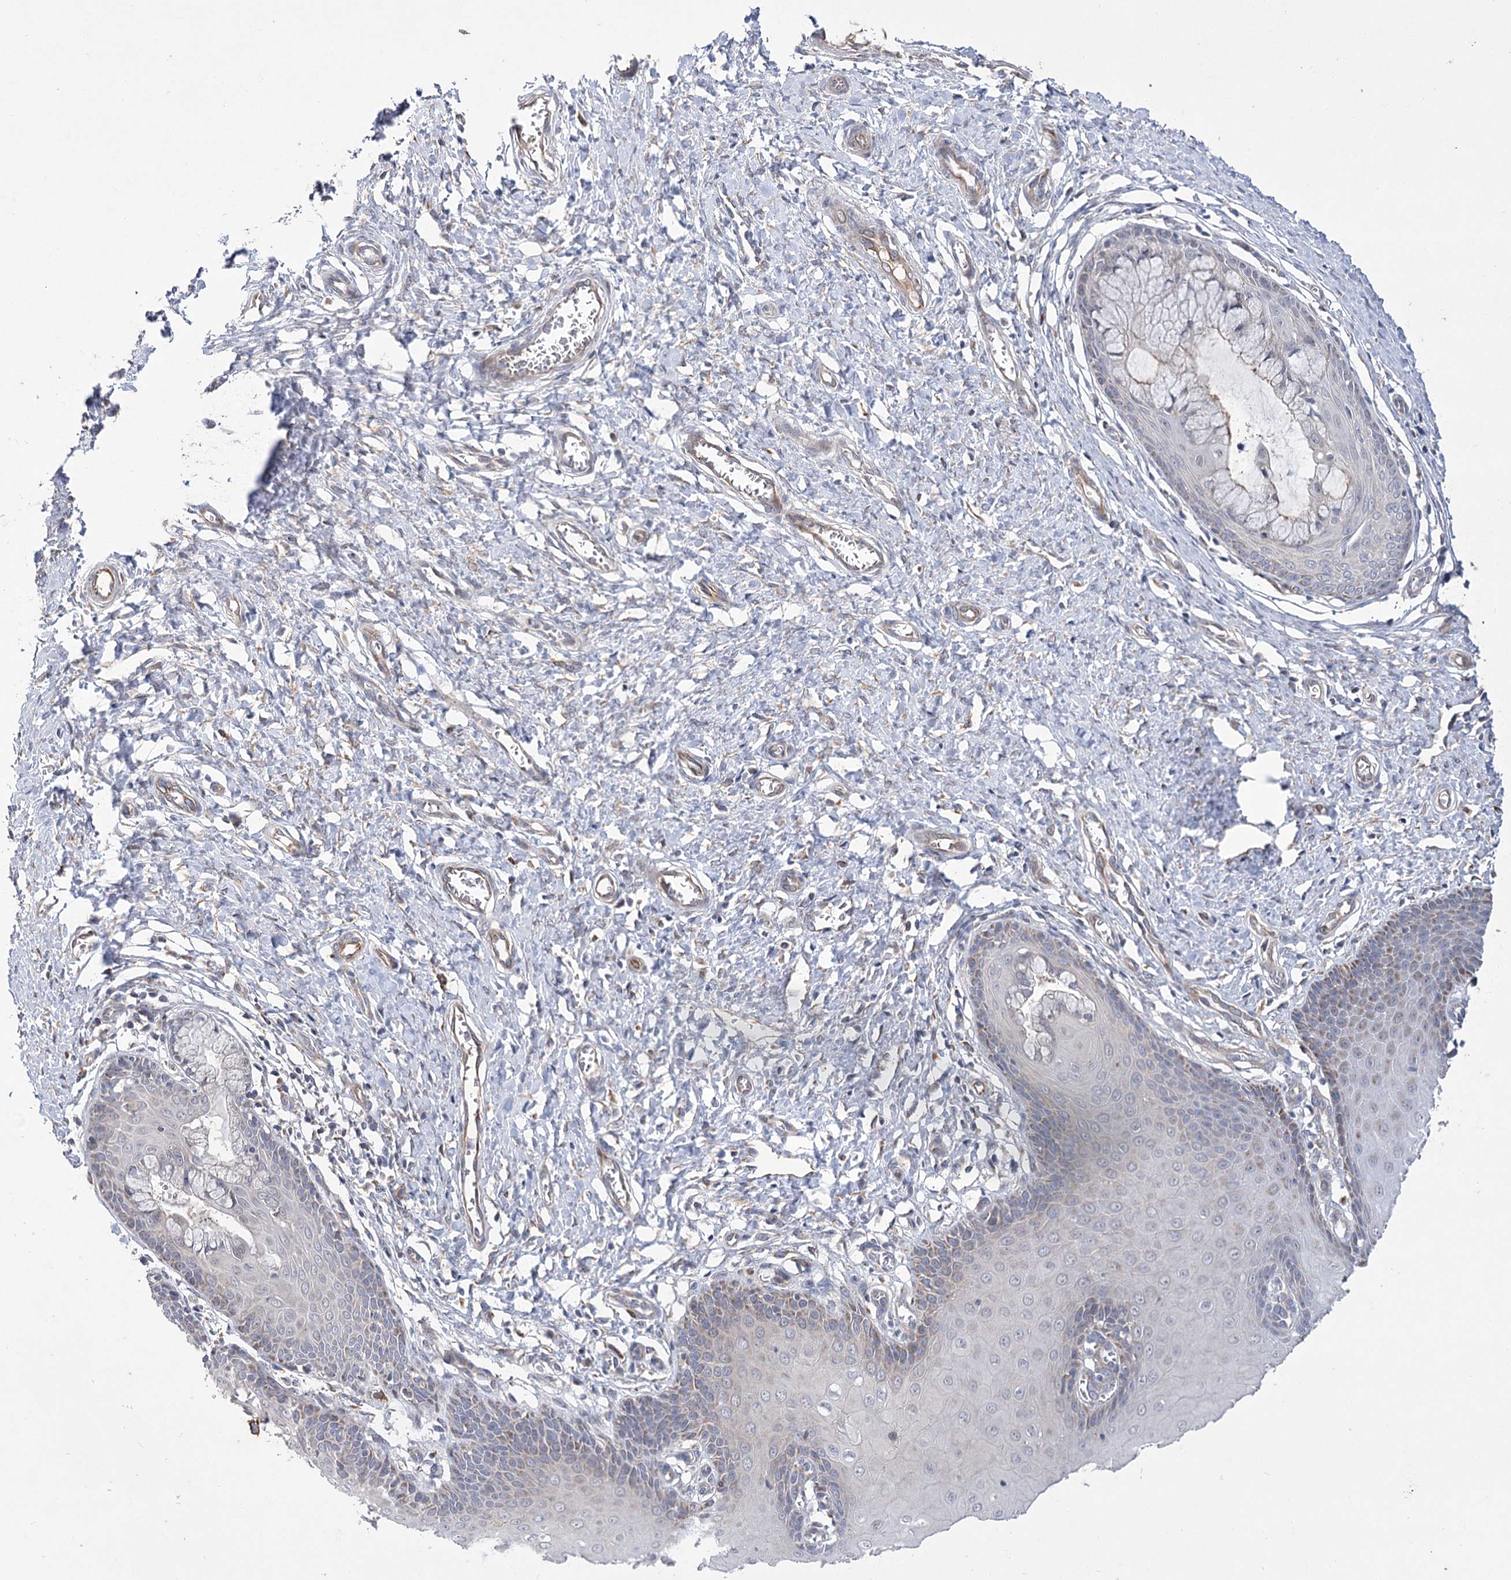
{"staining": {"intensity": "moderate", "quantity": "<25%", "location": "cytoplasmic/membranous"}, "tissue": "cervix", "cell_type": "Glandular cells", "image_type": "normal", "snomed": [{"axis": "morphology", "description": "Normal tissue, NOS"}, {"axis": "topography", "description": "Cervix"}], "caption": "Protein analysis of benign cervix reveals moderate cytoplasmic/membranous staining in approximately <25% of glandular cells.", "gene": "ECHDC3", "patient": {"sex": "female", "age": 55}}